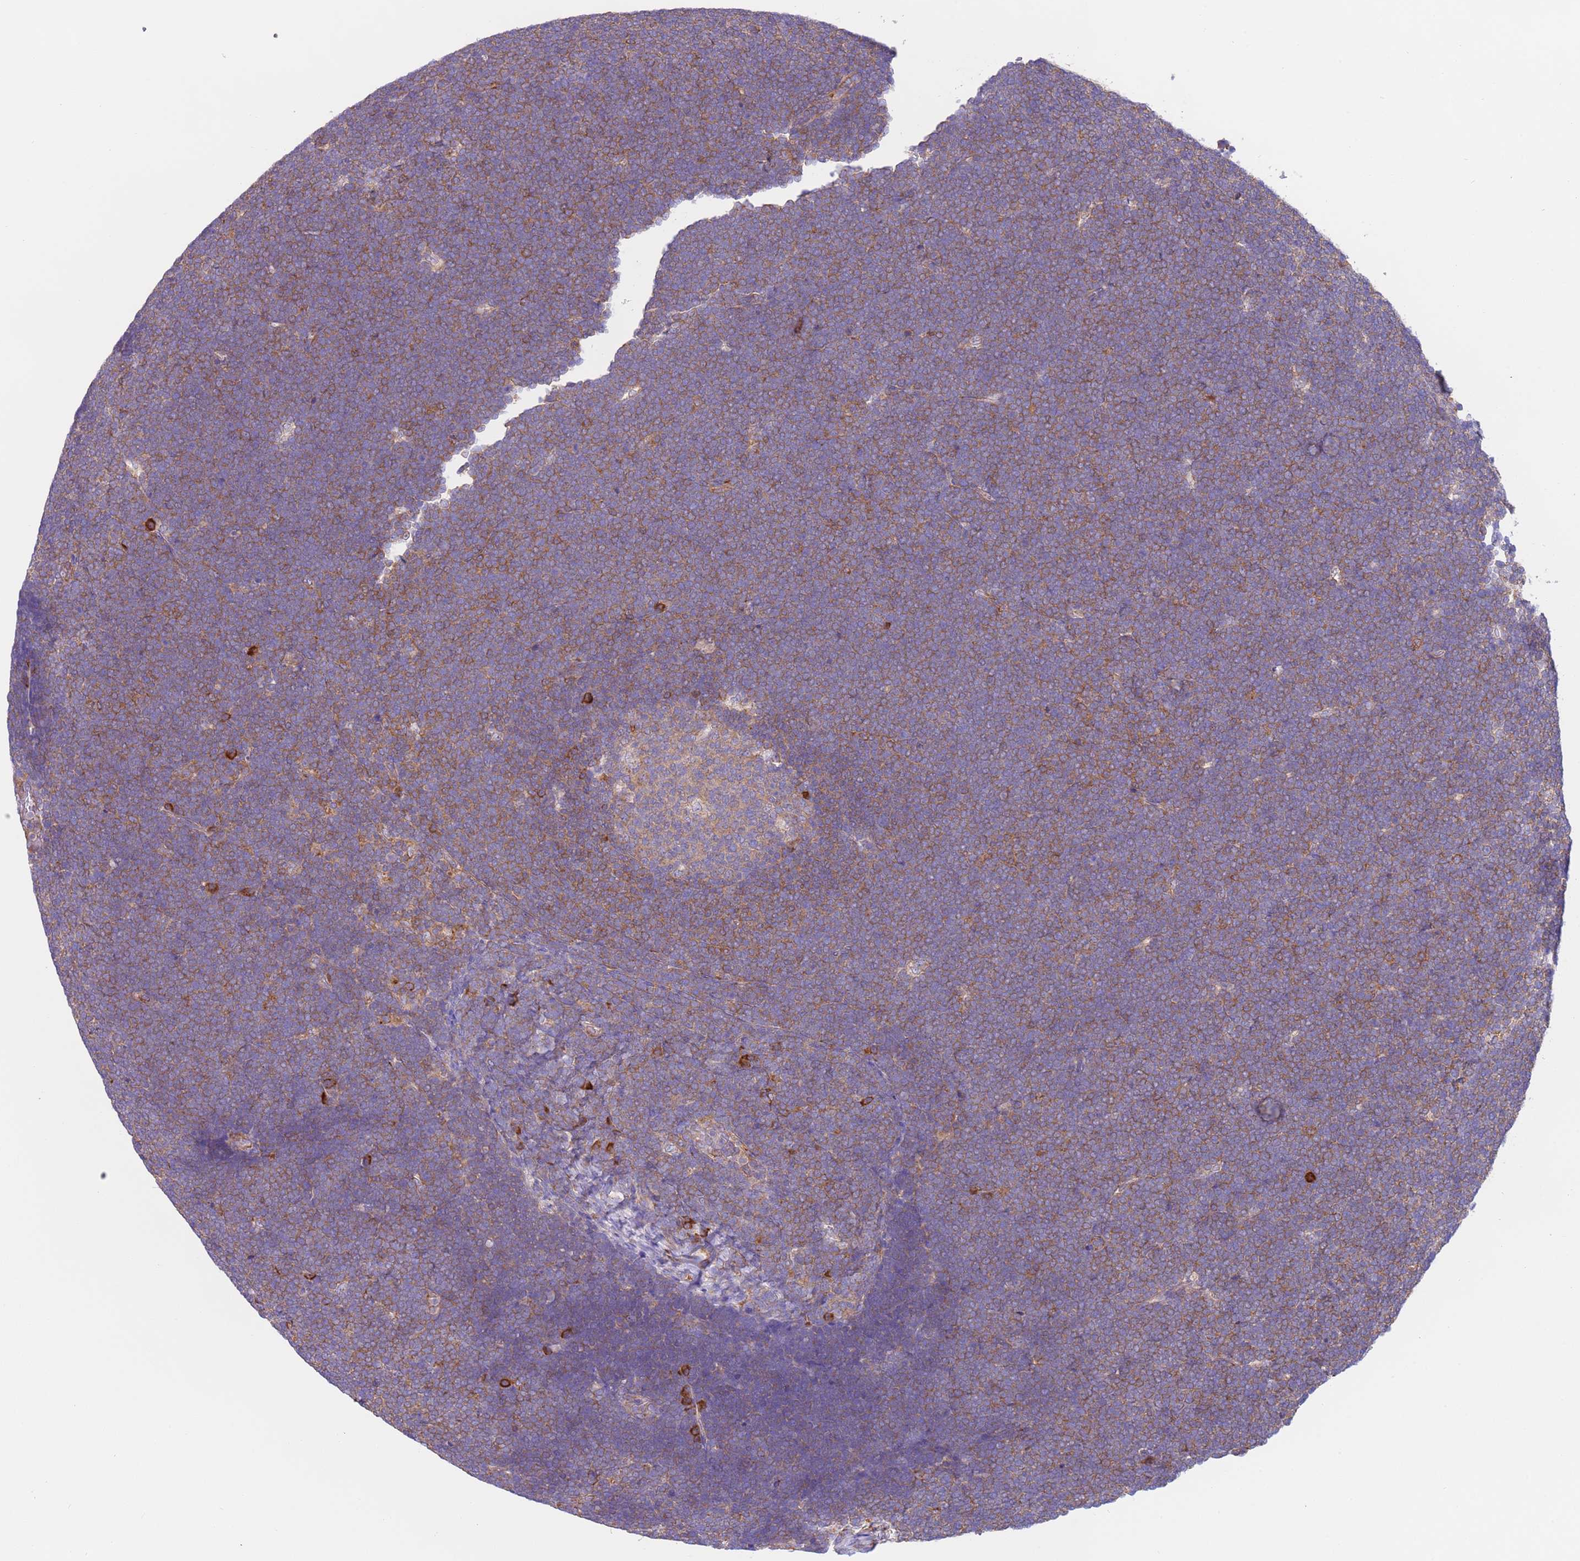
{"staining": {"intensity": "weak", "quantity": "25%-75%", "location": "cytoplasmic/membranous"}, "tissue": "lymphoma", "cell_type": "Tumor cells", "image_type": "cancer", "snomed": [{"axis": "morphology", "description": "Malignant lymphoma, non-Hodgkin's type, High grade"}, {"axis": "topography", "description": "Lymph node"}], "caption": "DAB immunohistochemical staining of lymphoma demonstrates weak cytoplasmic/membranous protein staining in about 25%-75% of tumor cells.", "gene": "VARS1", "patient": {"sex": "male", "age": 13}}